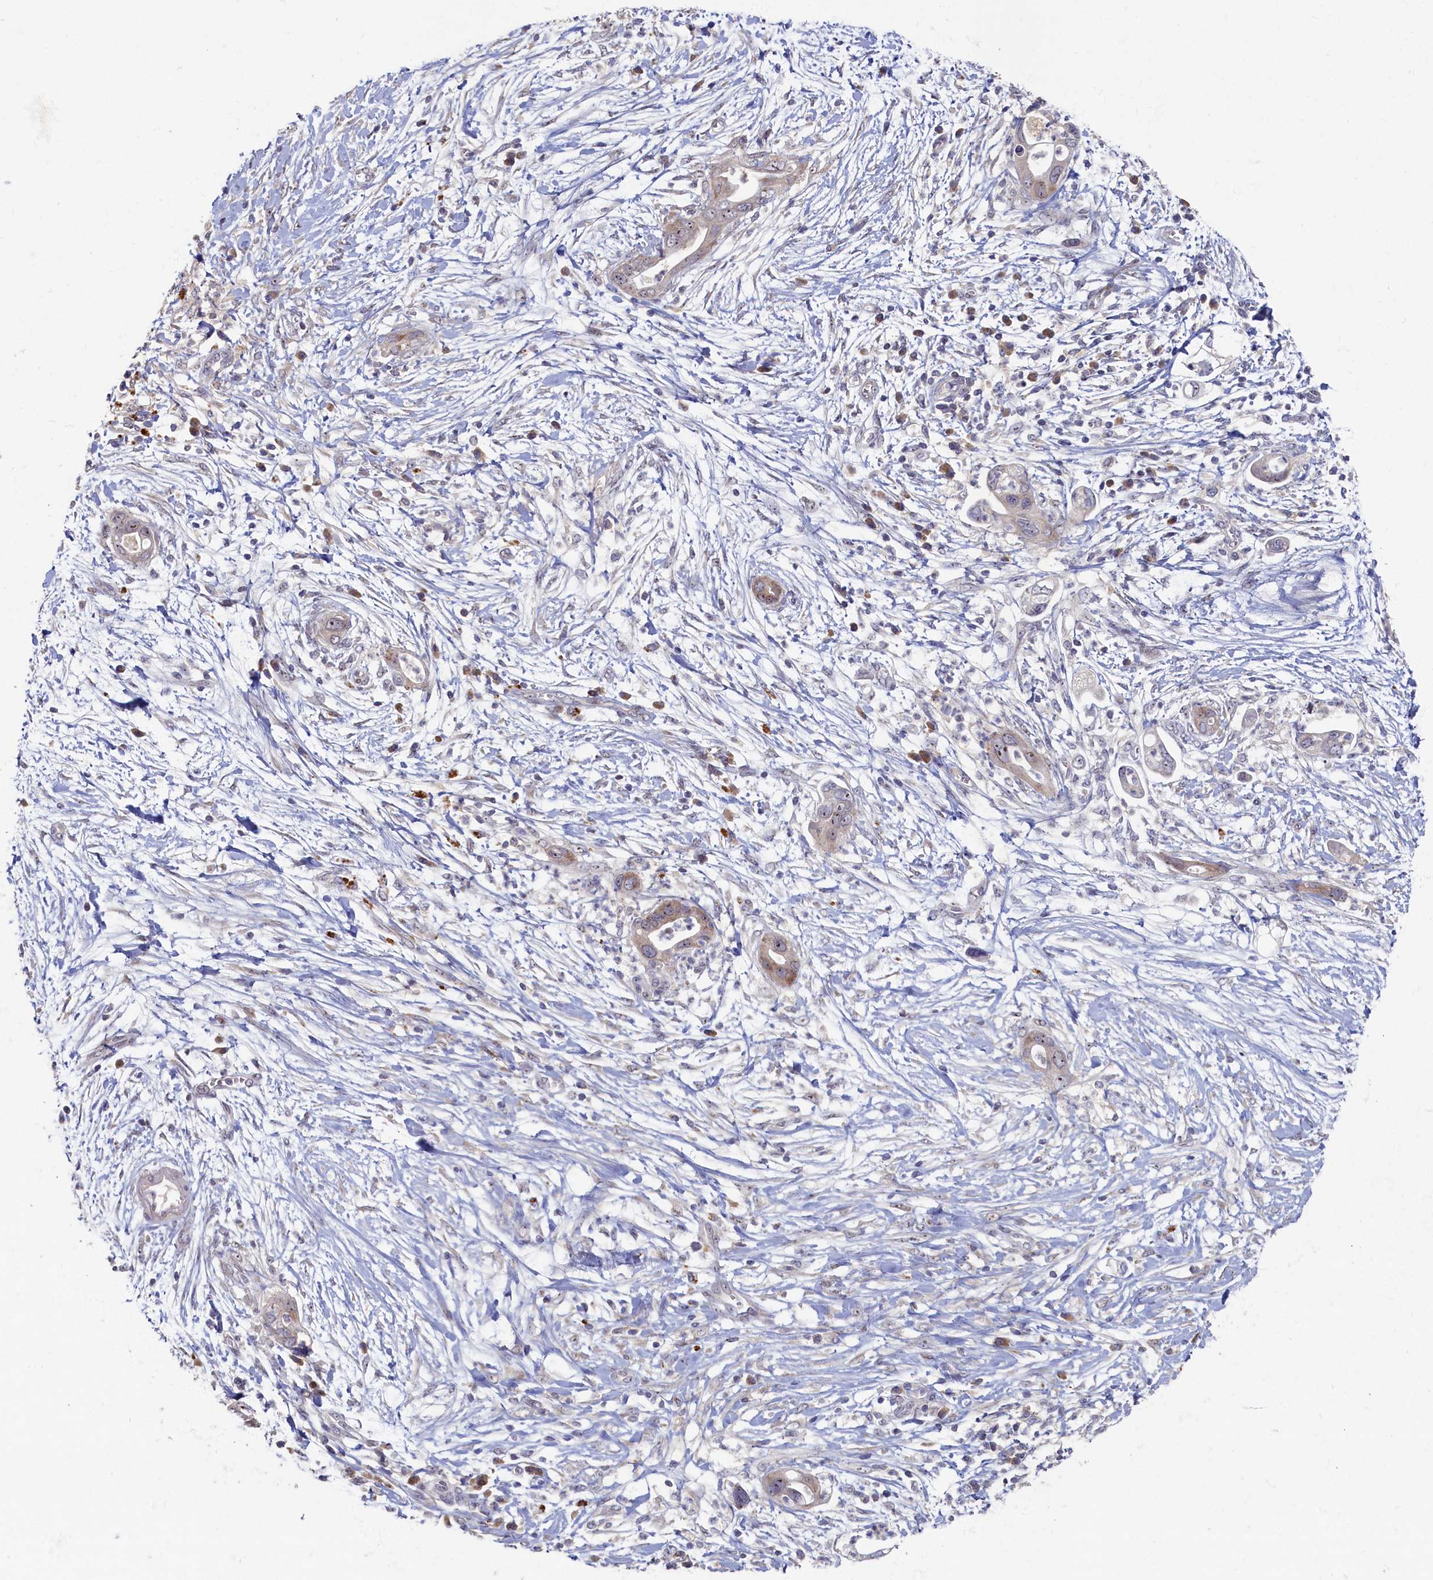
{"staining": {"intensity": "moderate", "quantity": ">75%", "location": "nuclear"}, "tissue": "pancreatic cancer", "cell_type": "Tumor cells", "image_type": "cancer", "snomed": [{"axis": "morphology", "description": "Adenocarcinoma, NOS"}, {"axis": "topography", "description": "Pancreas"}], "caption": "Tumor cells show medium levels of moderate nuclear staining in about >75% of cells in human pancreatic cancer. Nuclei are stained in blue.", "gene": "HUNK", "patient": {"sex": "male", "age": 75}}